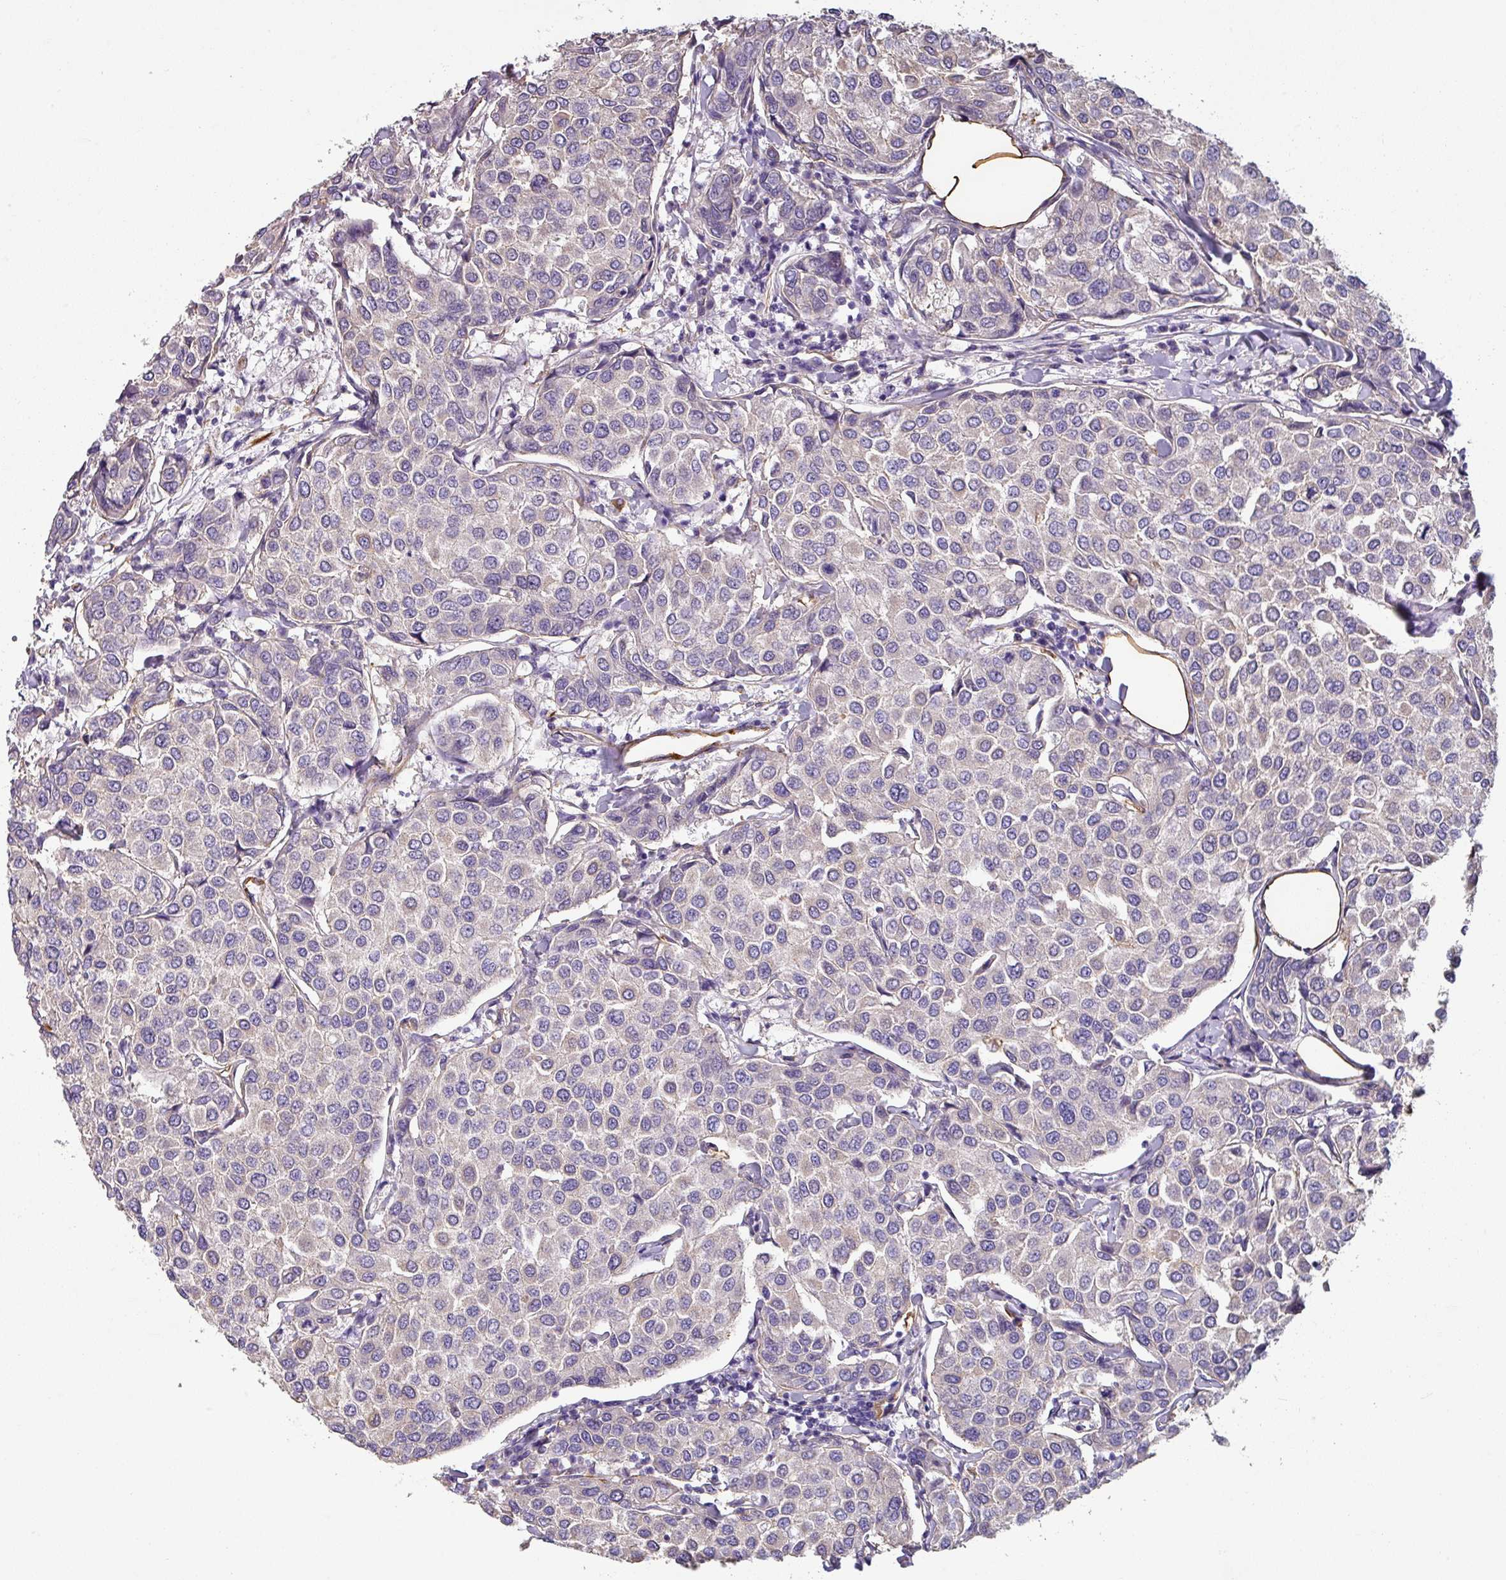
{"staining": {"intensity": "negative", "quantity": "none", "location": "none"}, "tissue": "breast cancer", "cell_type": "Tumor cells", "image_type": "cancer", "snomed": [{"axis": "morphology", "description": "Duct carcinoma"}, {"axis": "topography", "description": "Breast"}], "caption": "Human breast cancer (intraductal carcinoma) stained for a protein using immunohistochemistry displays no positivity in tumor cells.", "gene": "ZNF280C", "patient": {"sex": "female", "age": 55}}